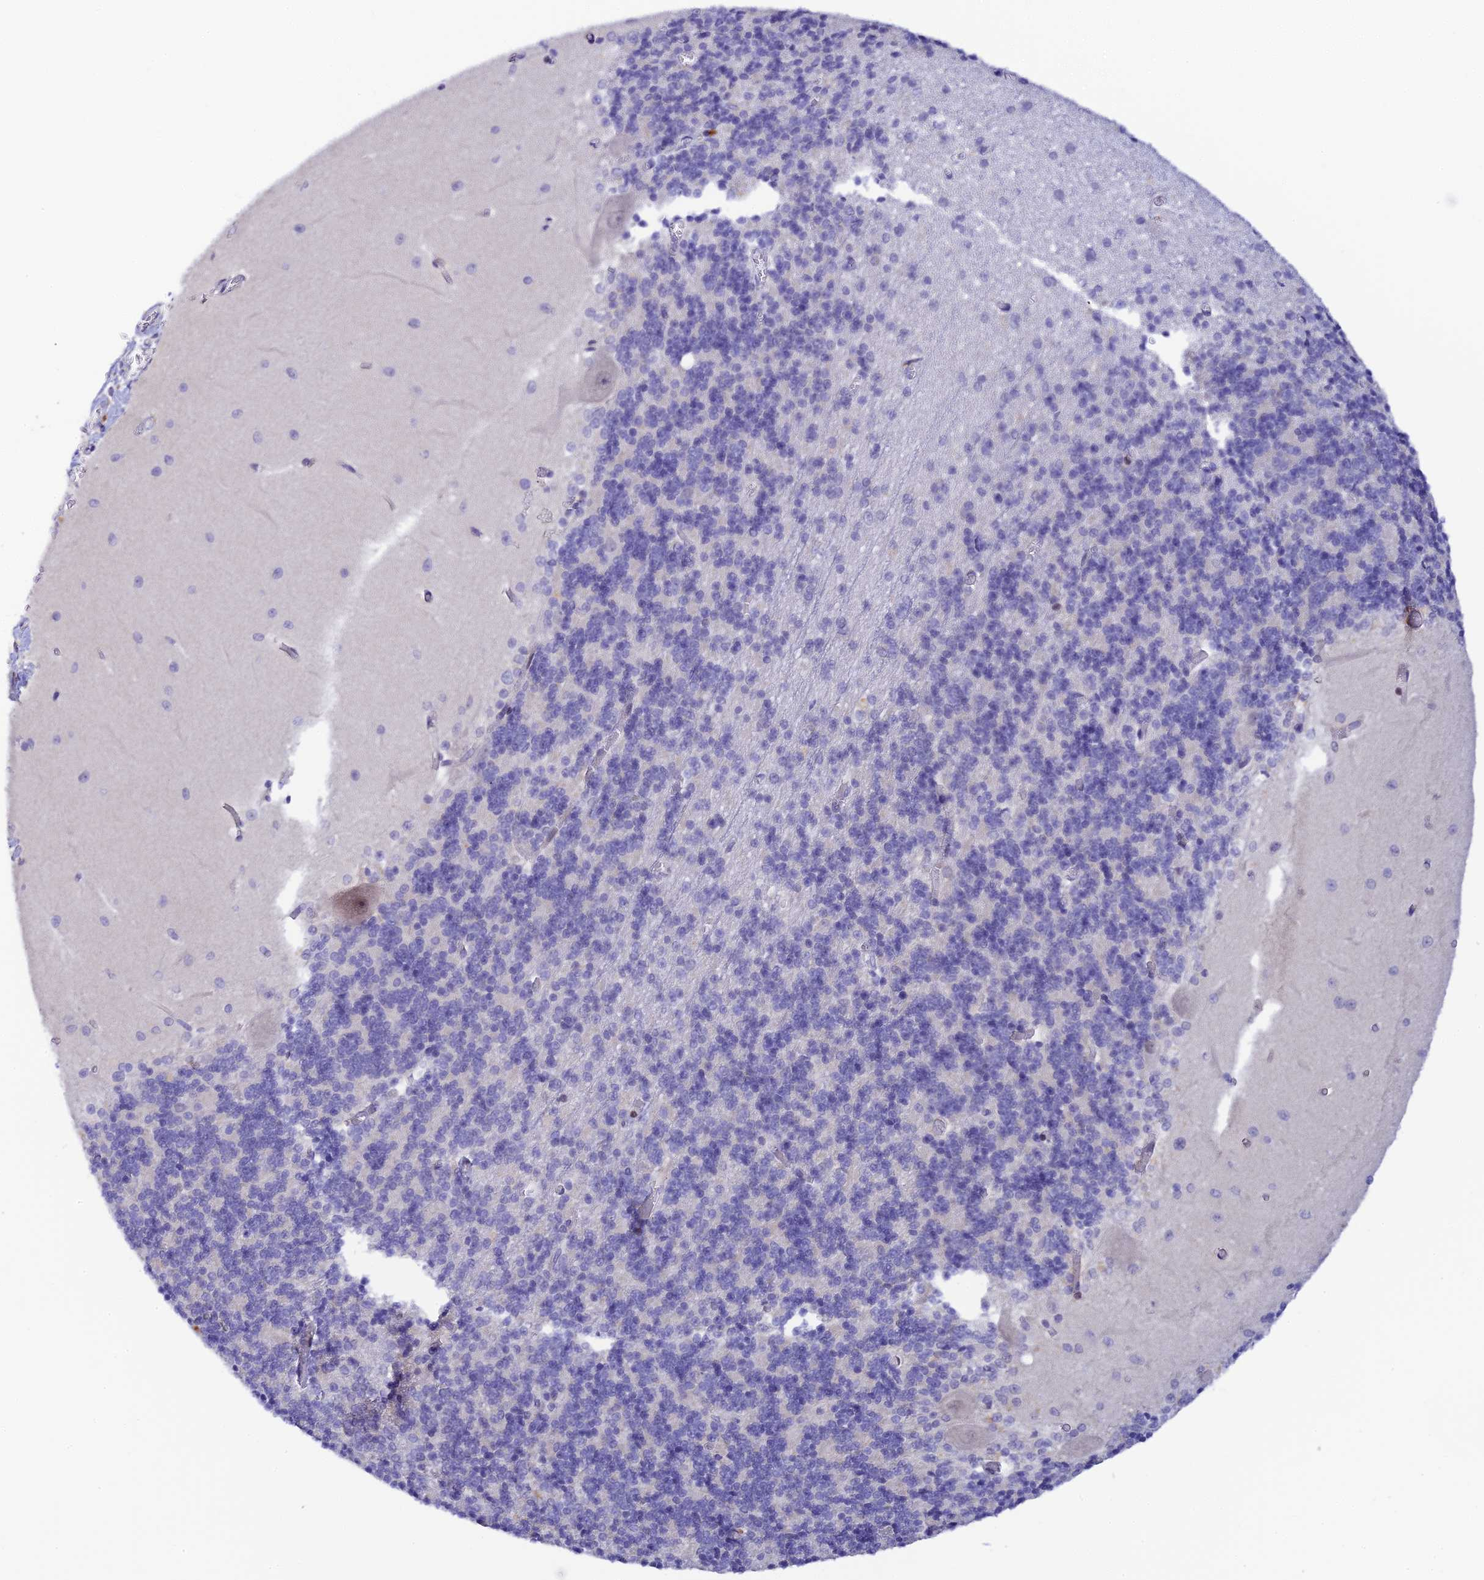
{"staining": {"intensity": "negative", "quantity": "none", "location": "none"}, "tissue": "cerebellum", "cell_type": "Cells in granular layer", "image_type": "normal", "snomed": [{"axis": "morphology", "description": "Normal tissue, NOS"}, {"axis": "topography", "description": "Cerebellum"}], "caption": "Cells in granular layer show no significant protein expression in benign cerebellum. The staining is performed using DAB (3,3'-diaminobenzidine) brown chromogen with nuclei counter-stained in using hematoxylin.", "gene": "RASGEF1B", "patient": {"sex": "male", "age": 37}}